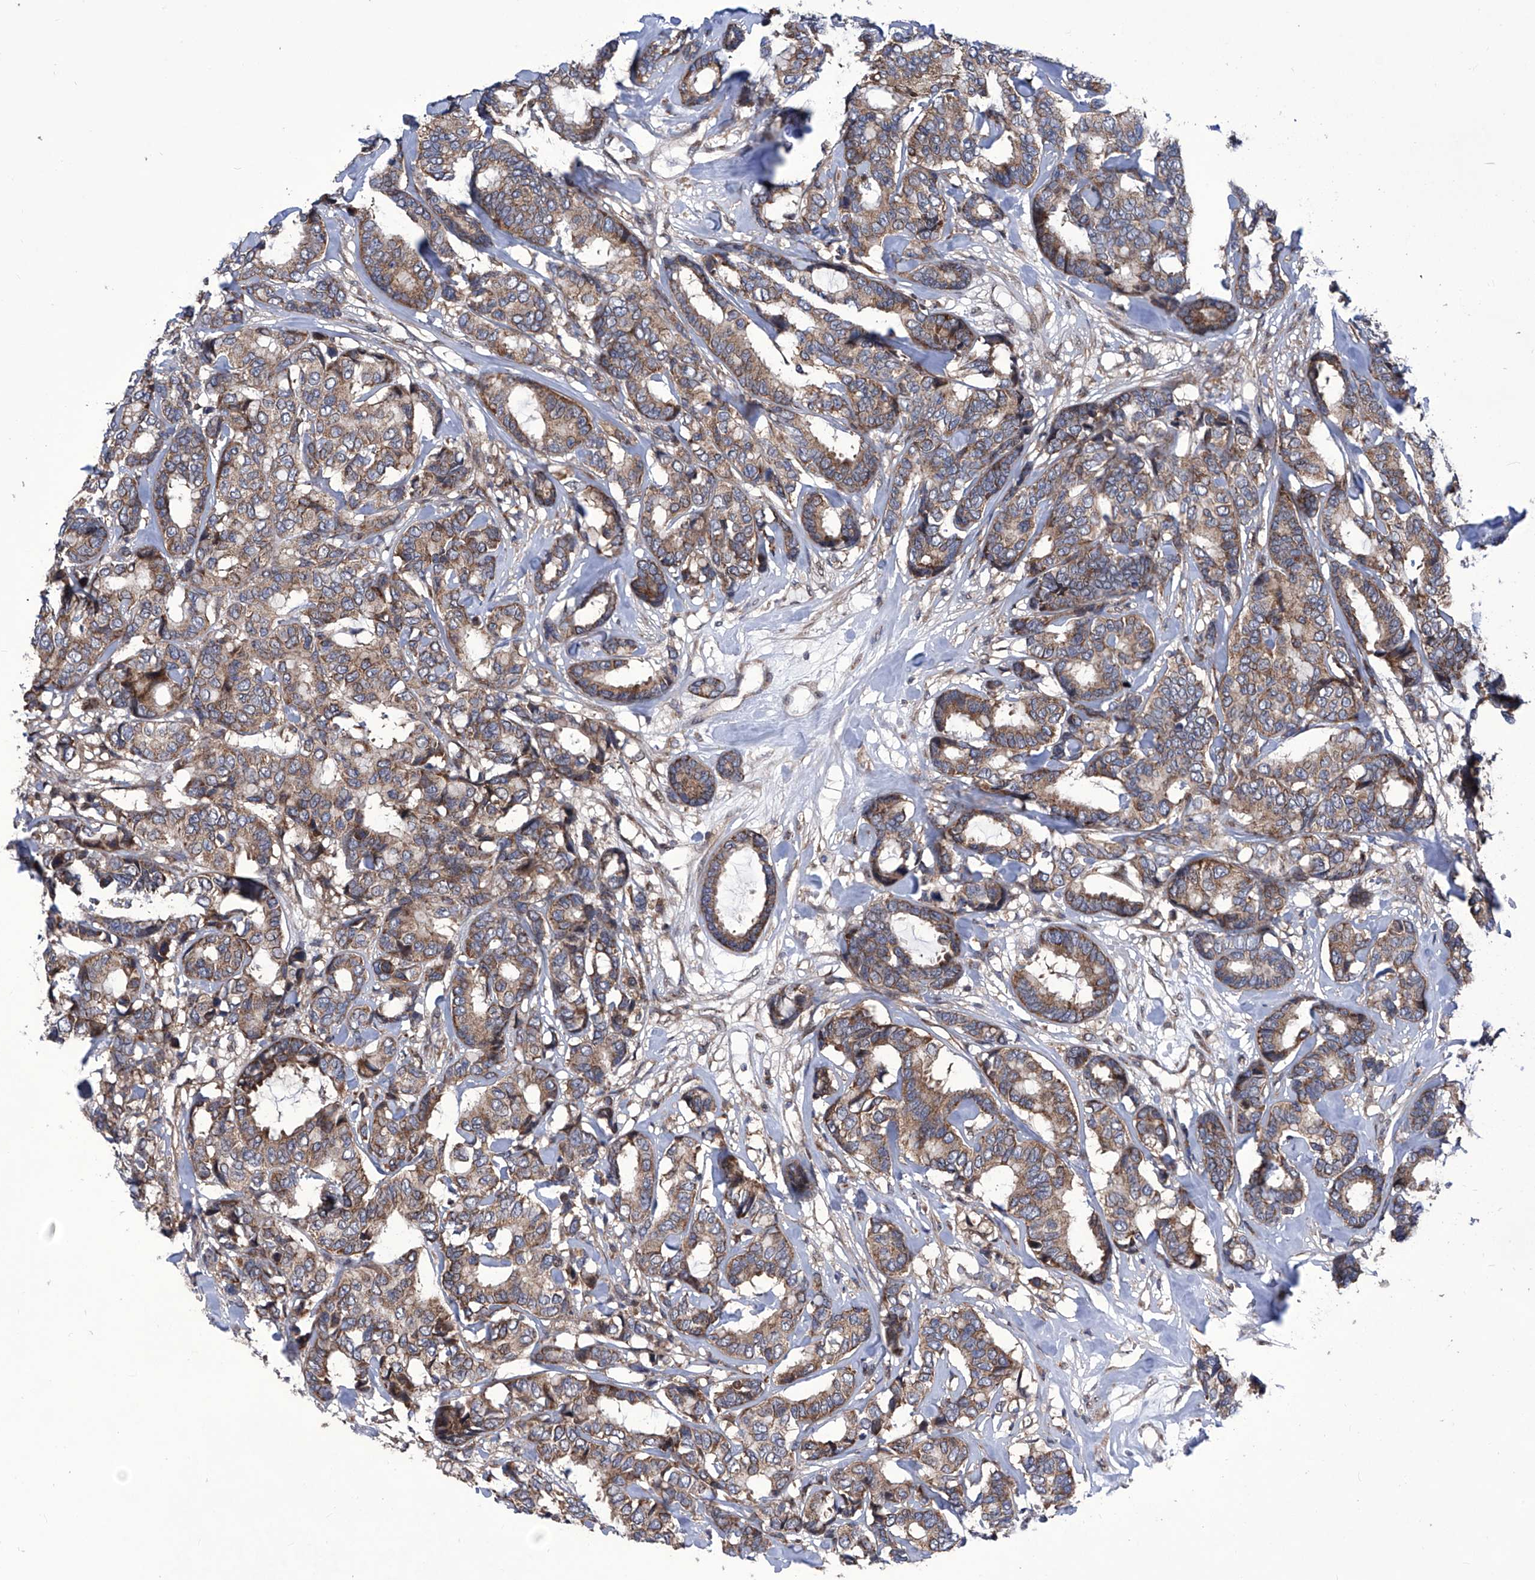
{"staining": {"intensity": "moderate", "quantity": ">75%", "location": "cytoplasmic/membranous"}, "tissue": "breast cancer", "cell_type": "Tumor cells", "image_type": "cancer", "snomed": [{"axis": "morphology", "description": "Duct carcinoma"}, {"axis": "topography", "description": "Breast"}], "caption": "This is a photomicrograph of IHC staining of breast cancer (intraductal carcinoma), which shows moderate expression in the cytoplasmic/membranous of tumor cells.", "gene": "KTI12", "patient": {"sex": "female", "age": 87}}